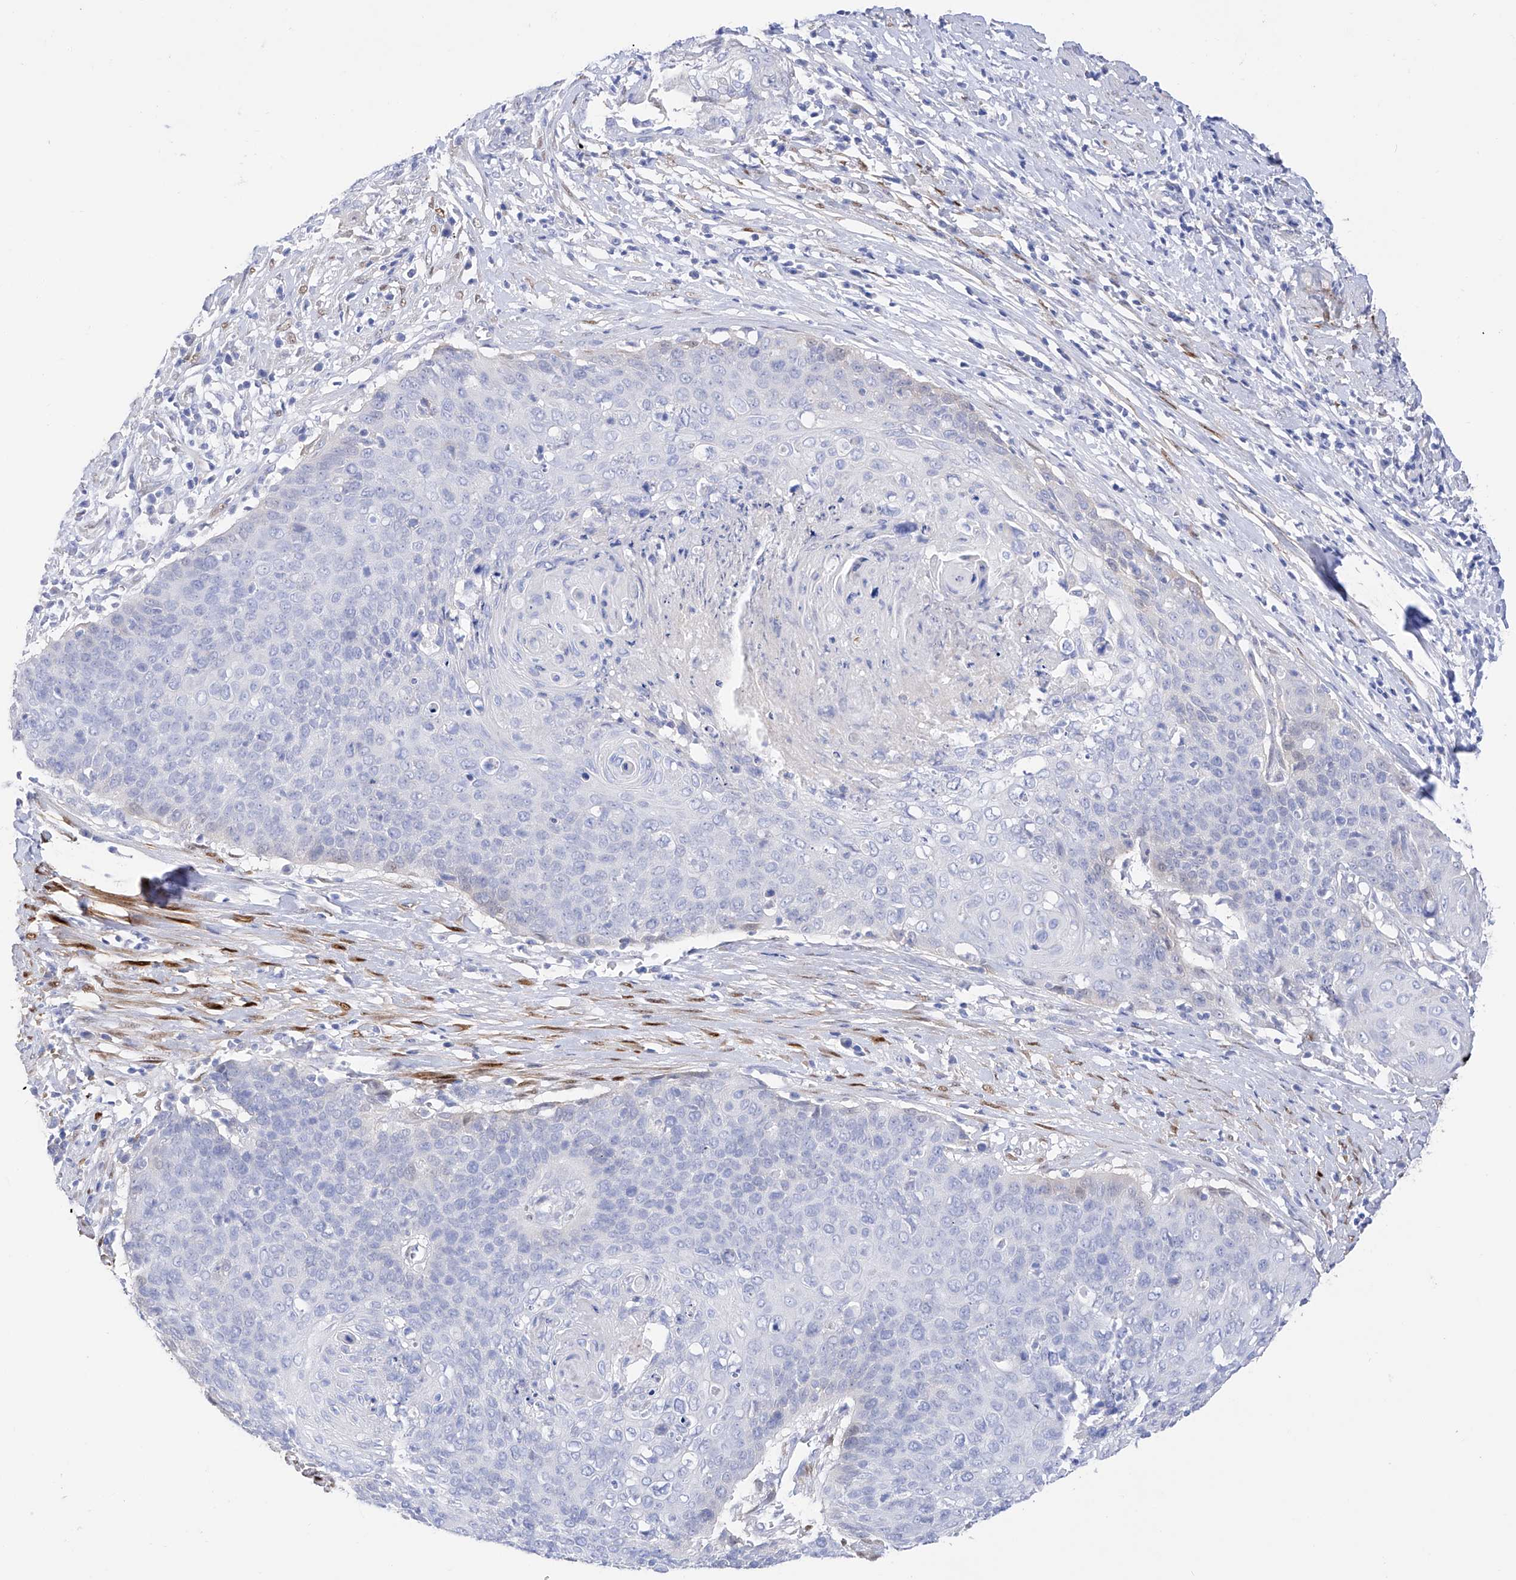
{"staining": {"intensity": "negative", "quantity": "none", "location": "none"}, "tissue": "cervical cancer", "cell_type": "Tumor cells", "image_type": "cancer", "snomed": [{"axis": "morphology", "description": "Squamous cell carcinoma, NOS"}, {"axis": "topography", "description": "Cervix"}], "caption": "IHC micrograph of neoplastic tissue: cervical cancer stained with DAB (3,3'-diaminobenzidine) shows no significant protein staining in tumor cells. (Immunohistochemistry (ihc), brightfield microscopy, high magnification).", "gene": "TRPC7", "patient": {"sex": "female", "age": 39}}